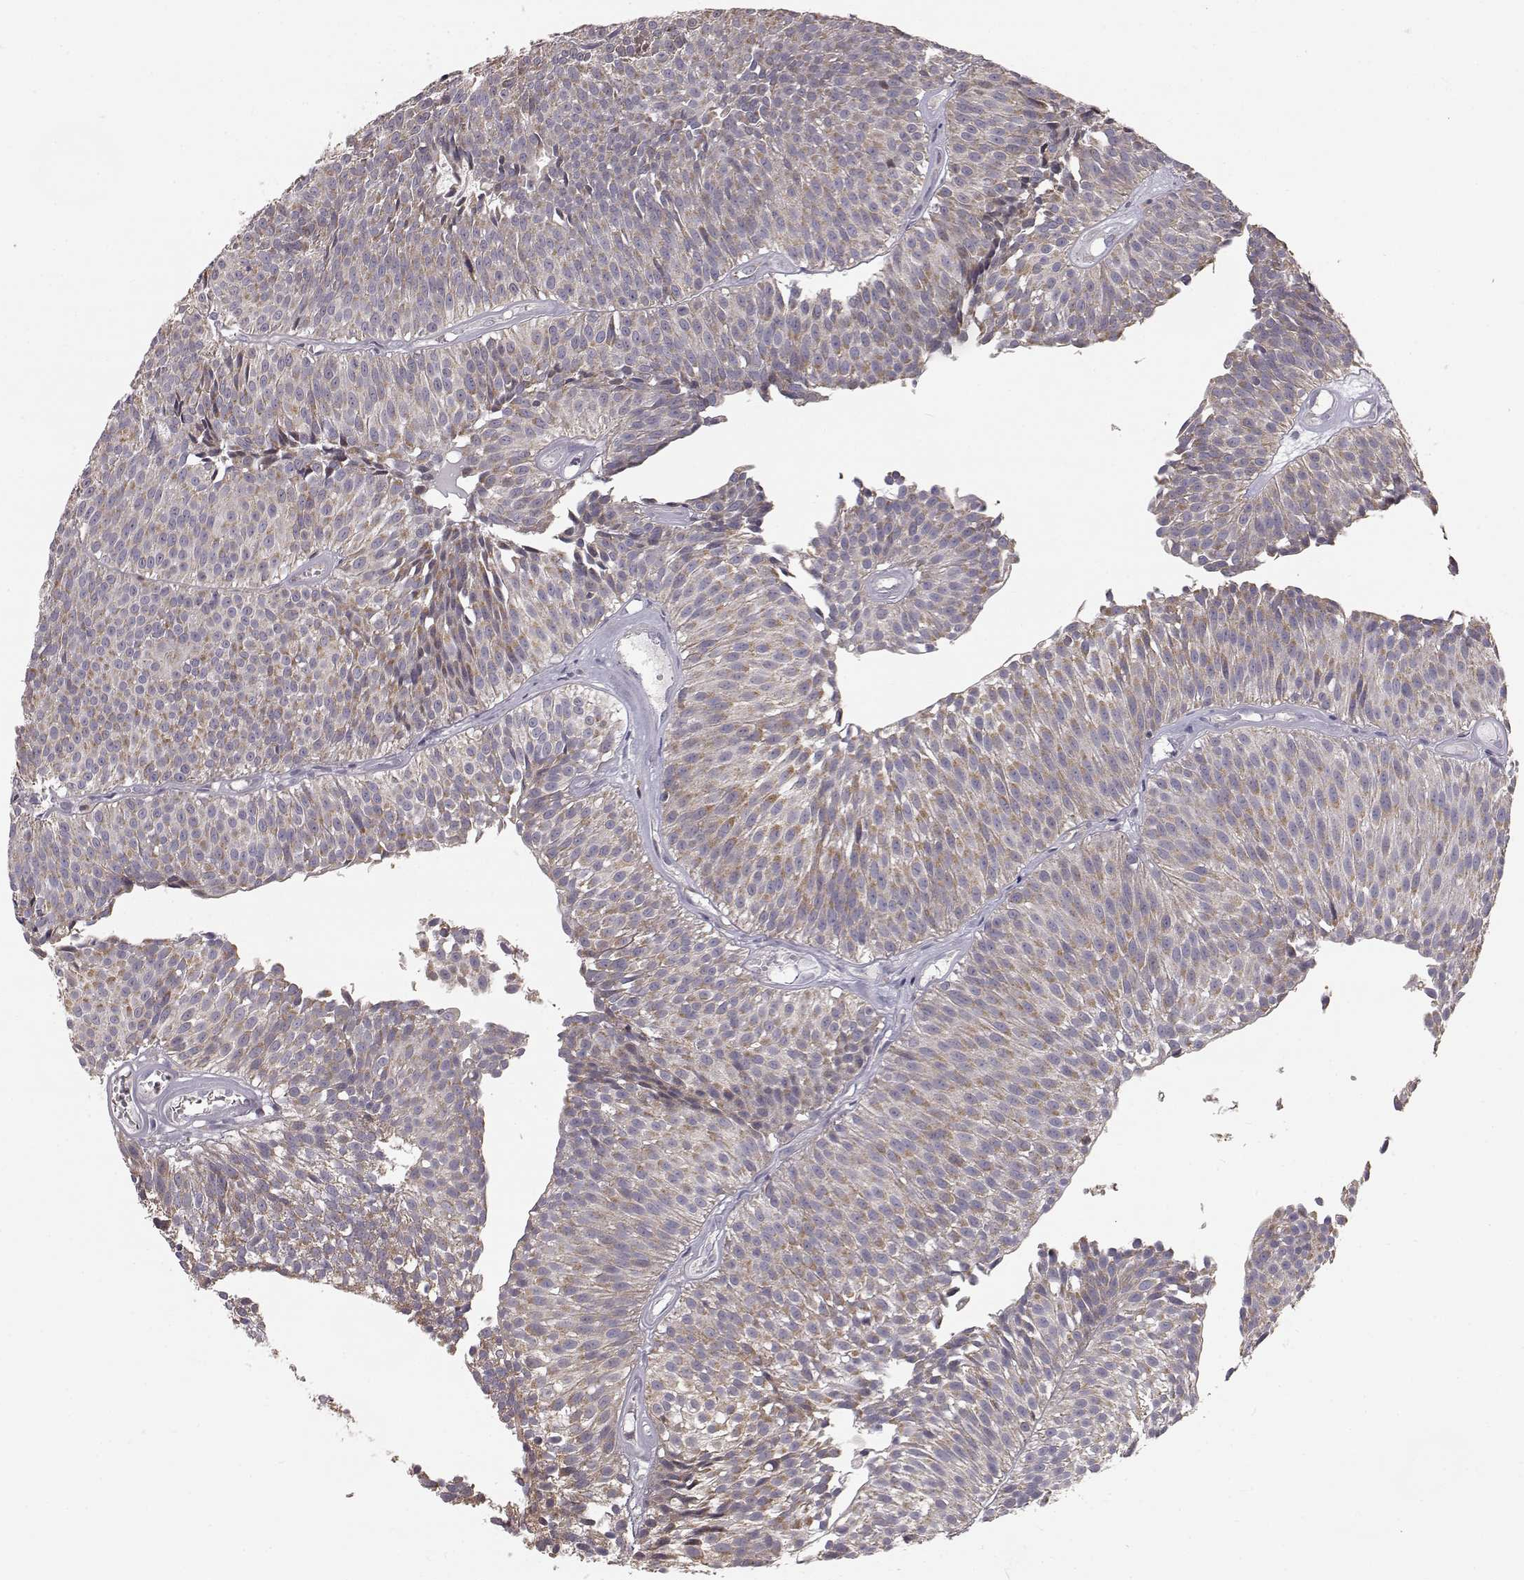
{"staining": {"intensity": "moderate", "quantity": ">75%", "location": "cytoplasmic/membranous"}, "tissue": "urothelial cancer", "cell_type": "Tumor cells", "image_type": "cancer", "snomed": [{"axis": "morphology", "description": "Urothelial carcinoma, Low grade"}, {"axis": "topography", "description": "Urinary bladder"}], "caption": "Immunohistochemistry (IHC) of urothelial cancer displays medium levels of moderate cytoplasmic/membranous expression in approximately >75% of tumor cells.", "gene": "GRAP2", "patient": {"sex": "male", "age": 63}}